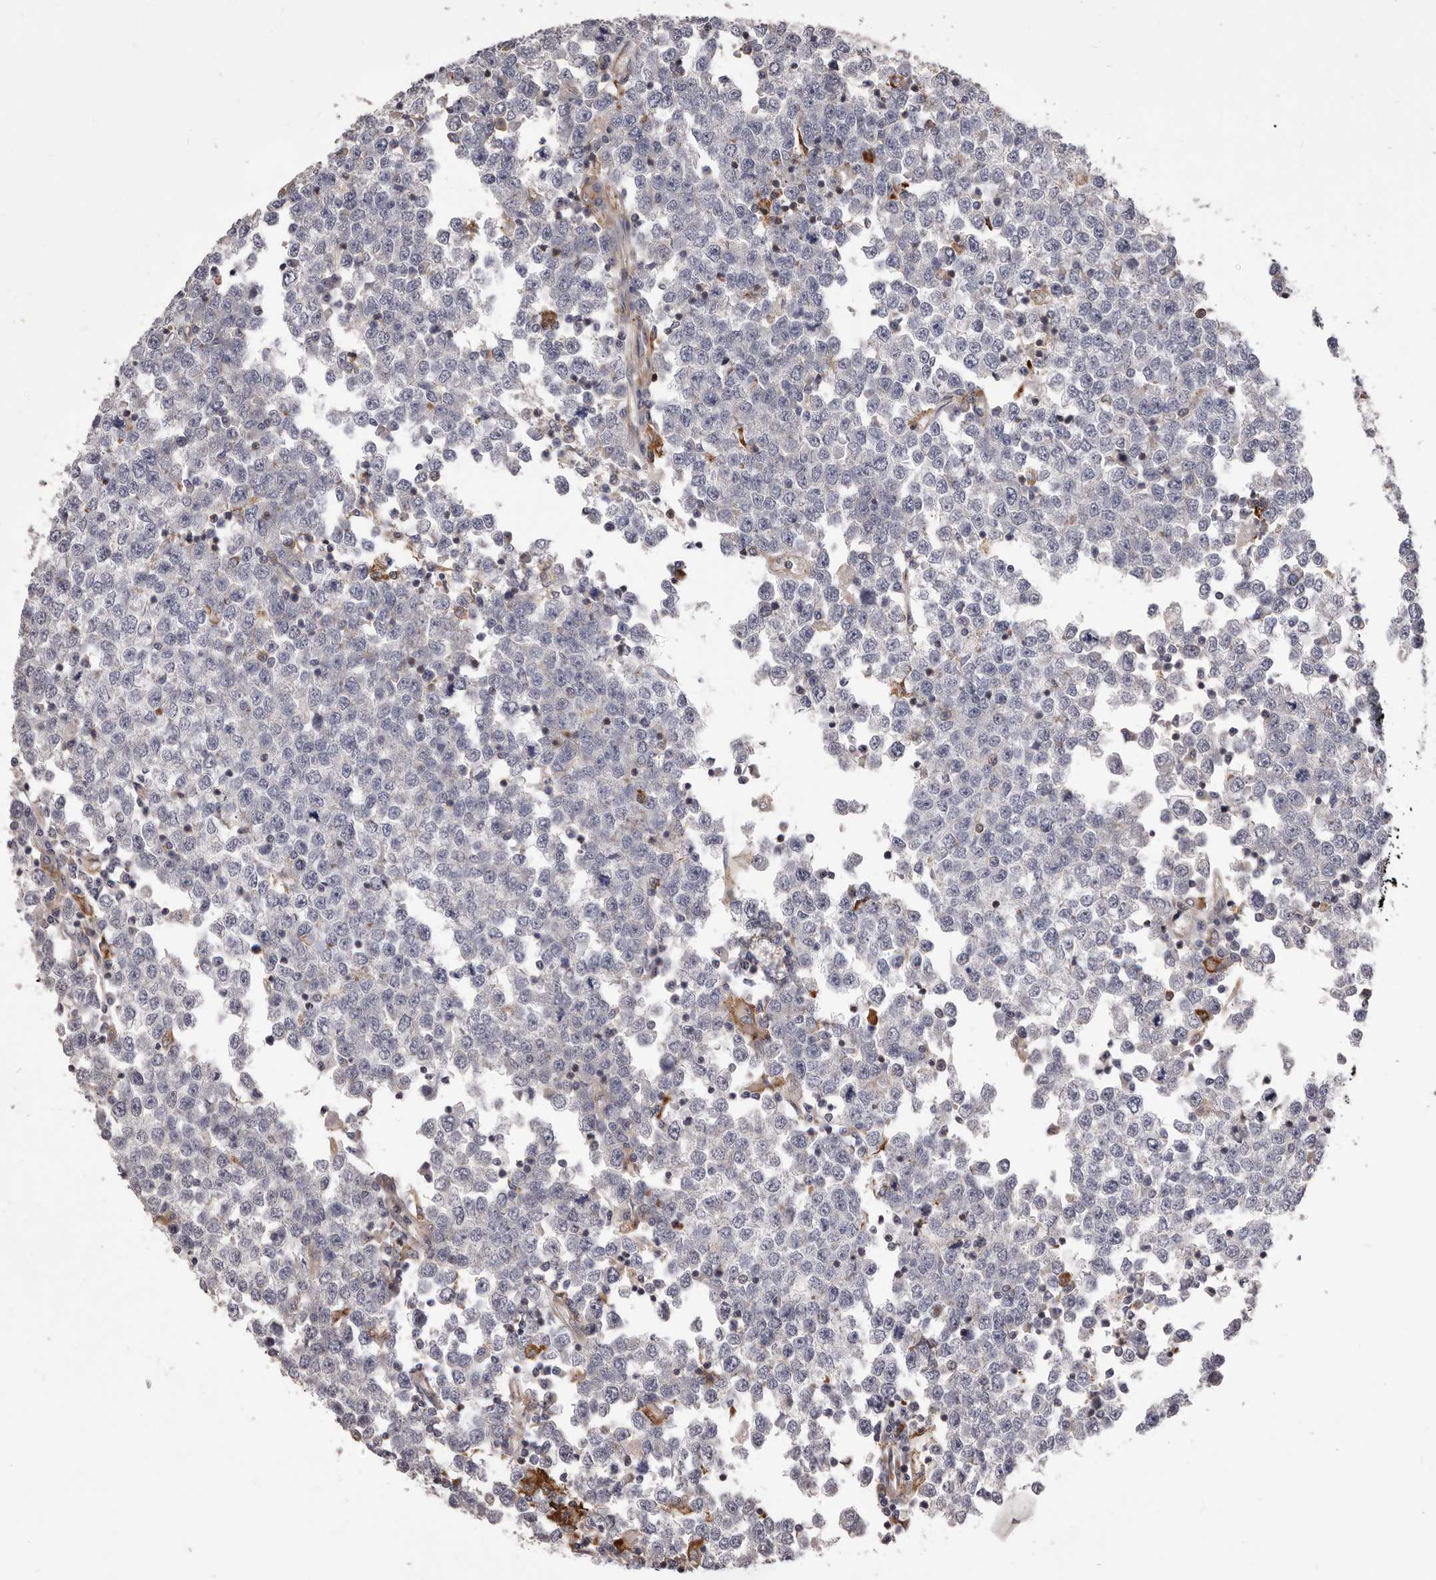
{"staining": {"intensity": "negative", "quantity": "none", "location": "none"}, "tissue": "testis cancer", "cell_type": "Tumor cells", "image_type": "cancer", "snomed": [{"axis": "morphology", "description": "Seminoma, NOS"}, {"axis": "topography", "description": "Testis"}], "caption": "An immunohistochemistry (IHC) photomicrograph of seminoma (testis) is shown. There is no staining in tumor cells of seminoma (testis). (DAB IHC visualized using brightfield microscopy, high magnification).", "gene": "ALPK1", "patient": {"sex": "male", "age": 65}}